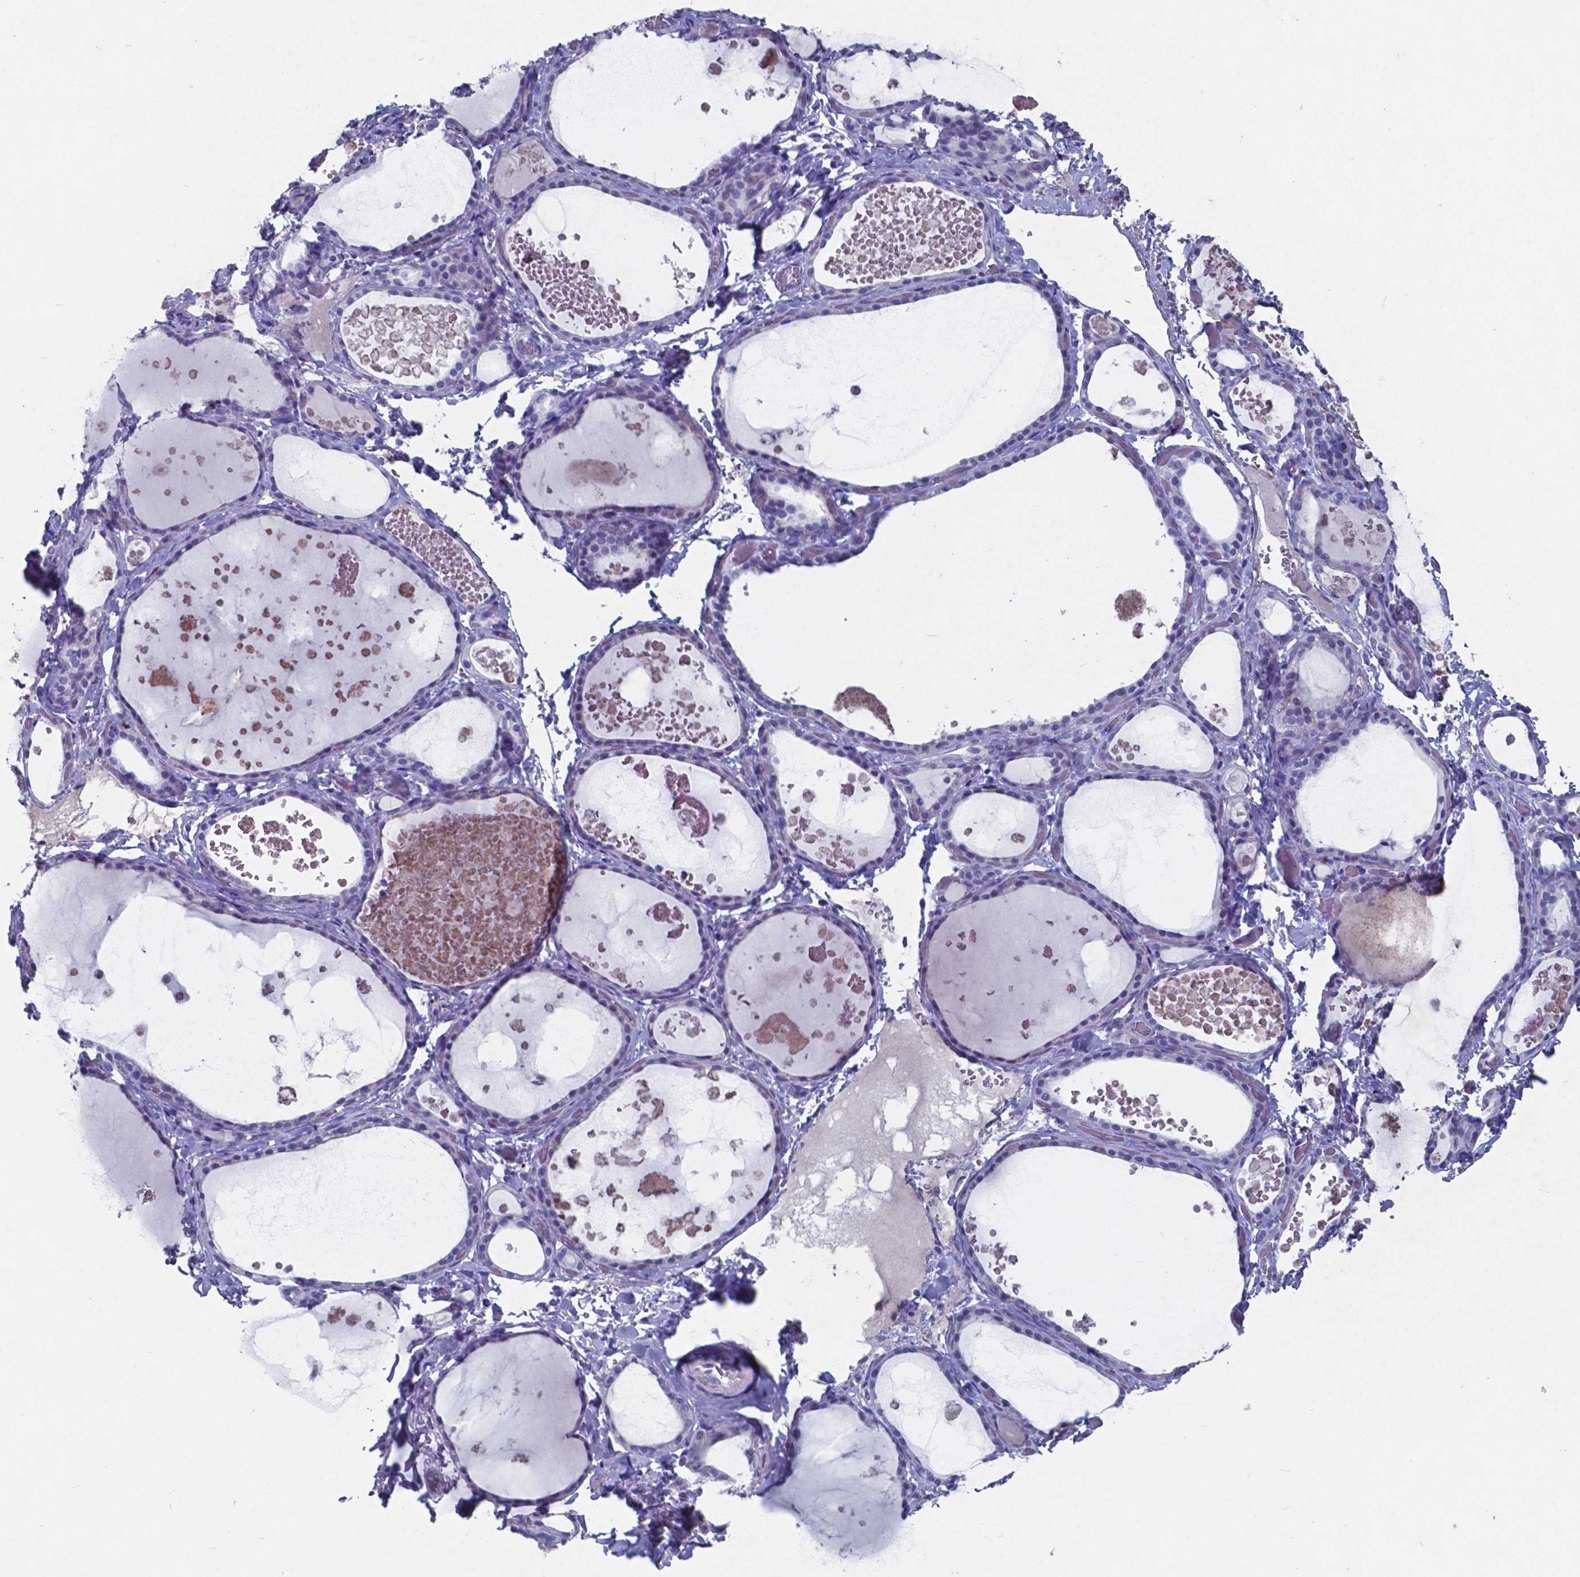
{"staining": {"intensity": "negative", "quantity": "none", "location": "none"}, "tissue": "thyroid gland", "cell_type": "Glandular cells", "image_type": "normal", "snomed": [{"axis": "morphology", "description": "Normal tissue, NOS"}, {"axis": "topography", "description": "Thyroid gland"}], "caption": "The photomicrograph shows no significant staining in glandular cells of thyroid gland.", "gene": "TTR", "patient": {"sex": "female", "age": 56}}